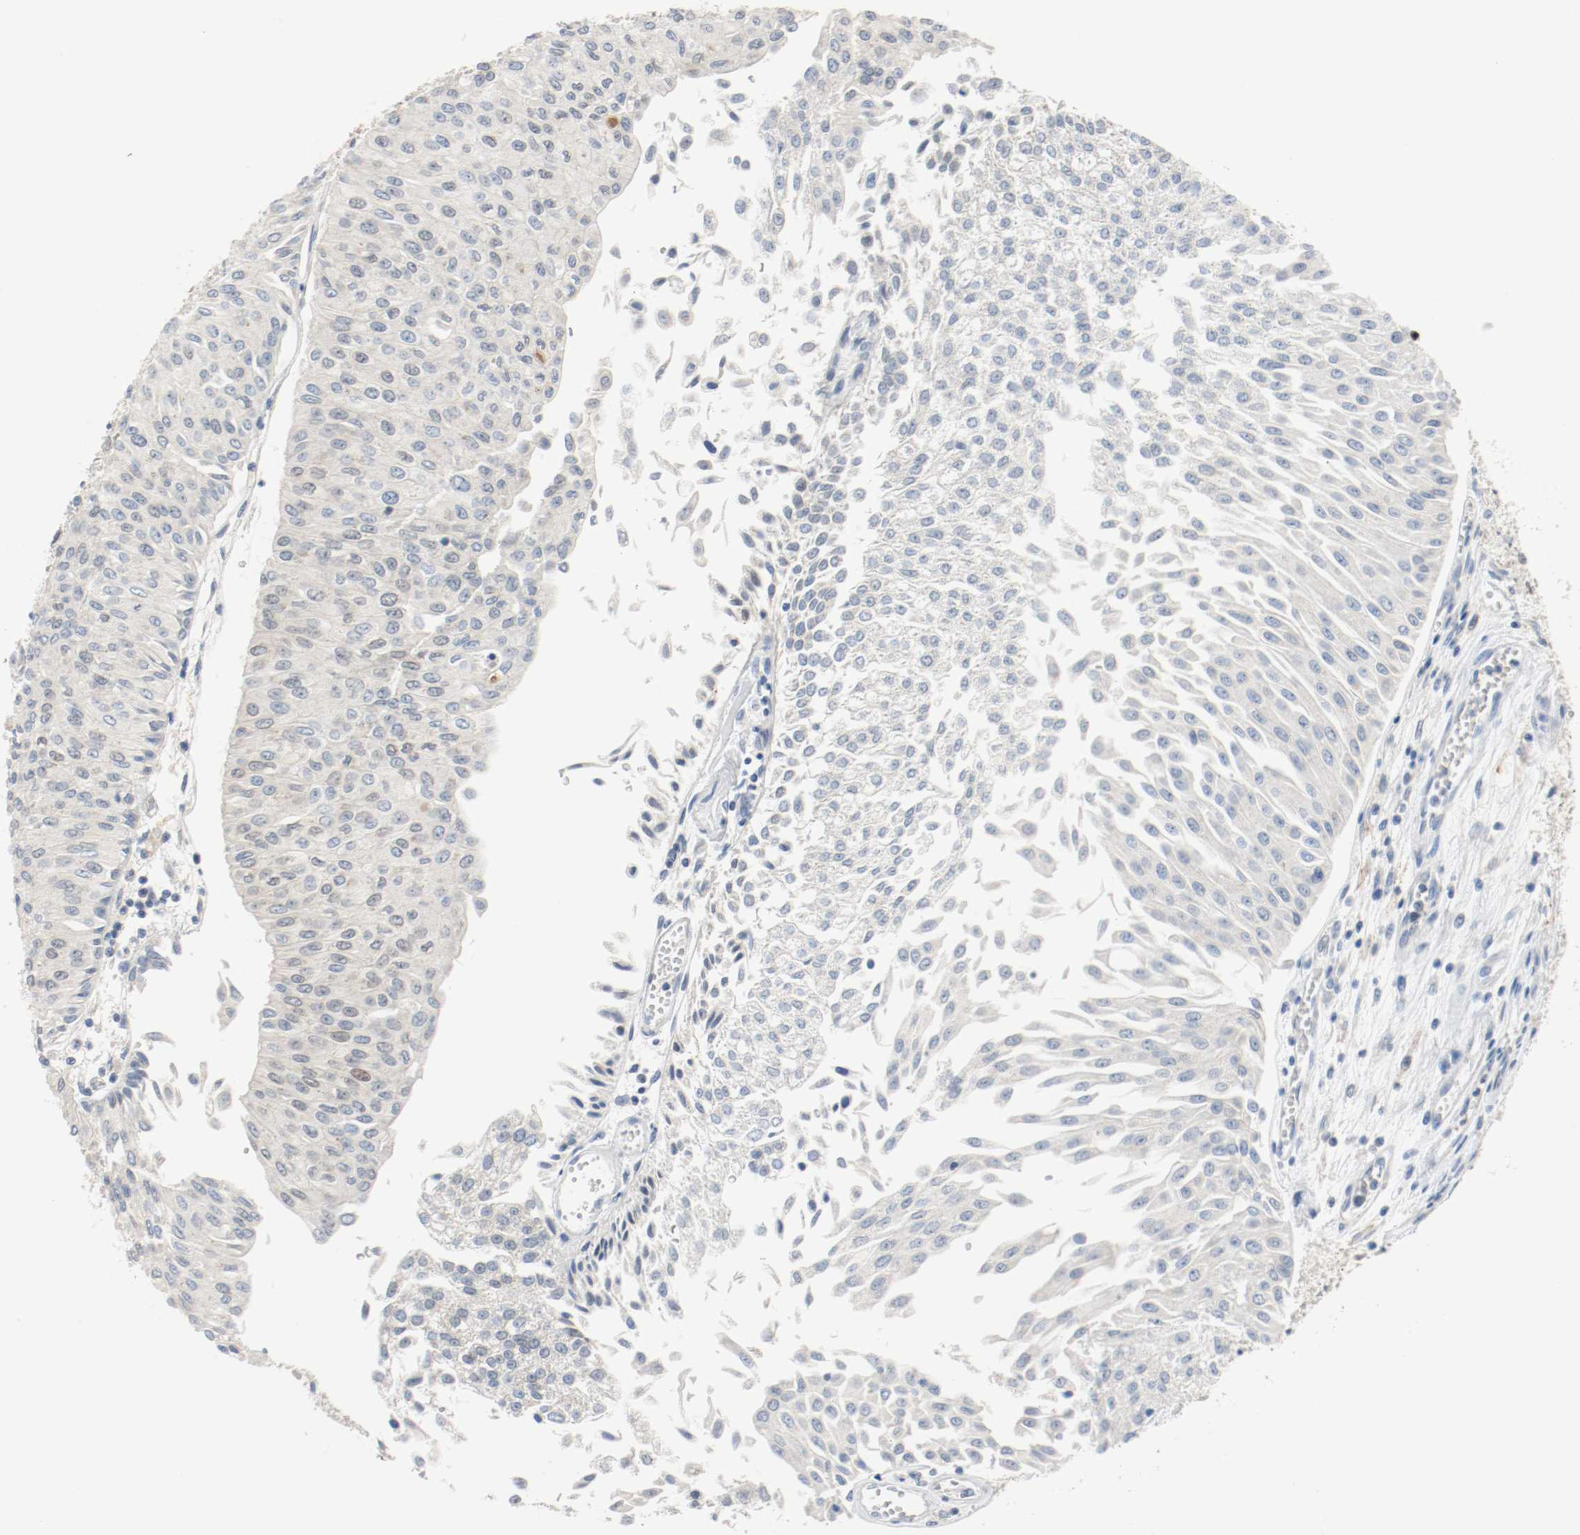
{"staining": {"intensity": "negative", "quantity": "none", "location": "none"}, "tissue": "urothelial cancer", "cell_type": "Tumor cells", "image_type": "cancer", "snomed": [{"axis": "morphology", "description": "Urothelial carcinoma, Low grade"}, {"axis": "topography", "description": "Urinary bladder"}], "caption": "Micrograph shows no protein expression in tumor cells of low-grade urothelial carcinoma tissue. (DAB (3,3'-diaminobenzidine) immunohistochemistry (IHC), high magnification).", "gene": "ASH1L", "patient": {"sex": "male", "age": 86}}